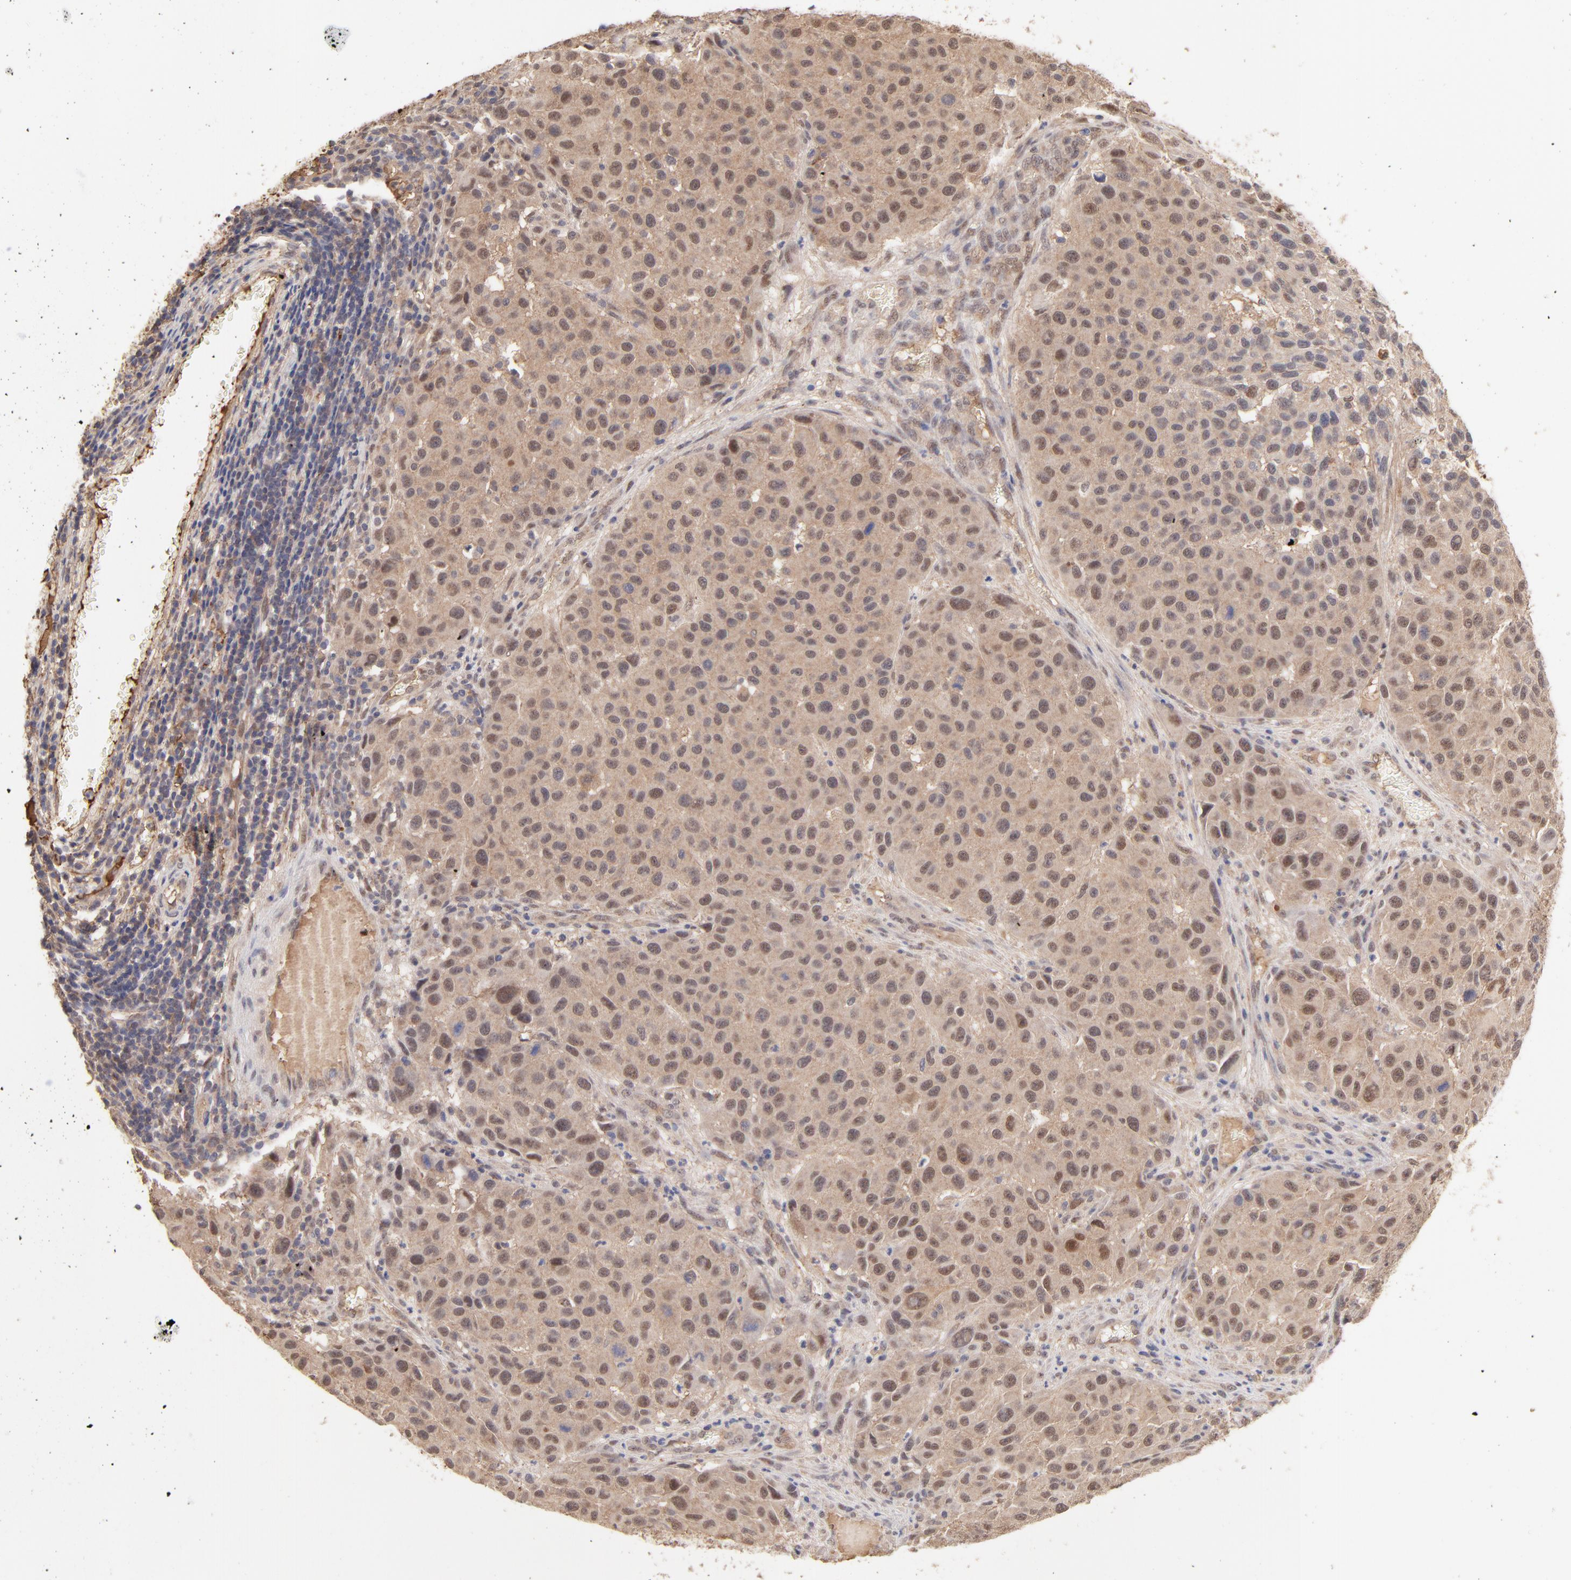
{"staining": {"intensity": "weak", "quantity": ">75%", "location": "cytoplasmic/membranous,nuclear"}, "tissue": "melanoma", "cell_type": "Tumor cells", "image_type": "cancer", "snomed": [{"axis": "morphology", "description": "Malignant melanoma, Metastatic site"}, {"axis": "topography", "description": "Lymph node"}], "caption": "Melanoma tissue displays weak cytoplasmic/membranous and nuclear staining in approximately >75% of tumor cells, visualized by immunohistochemistry.", "gene": "PSMD14", "patient": {"sex": "male", "age": 61}}